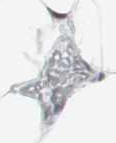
{"staining": {"intensity": "negative", "quantity": "none", "location": "none"}, "tissue": "adipose tissue", "cell_type": "Adipocytes", "image_type": "normal", "snomed": [{"axis": "morphology", "description": "Normal tissue, NOS"}, {"axis": "topography", "description": "Breast"}, {"axis": "topography", "description": "Adipose tissue"}], "caption": "Immunohistochemistry (IHC) of unremarkable human adipose tissue reveals no staining in adipocytes. Nuclei are stained in blue.", "gene": "C1orf116", "patient": {"sex": "female", "age": 25}}